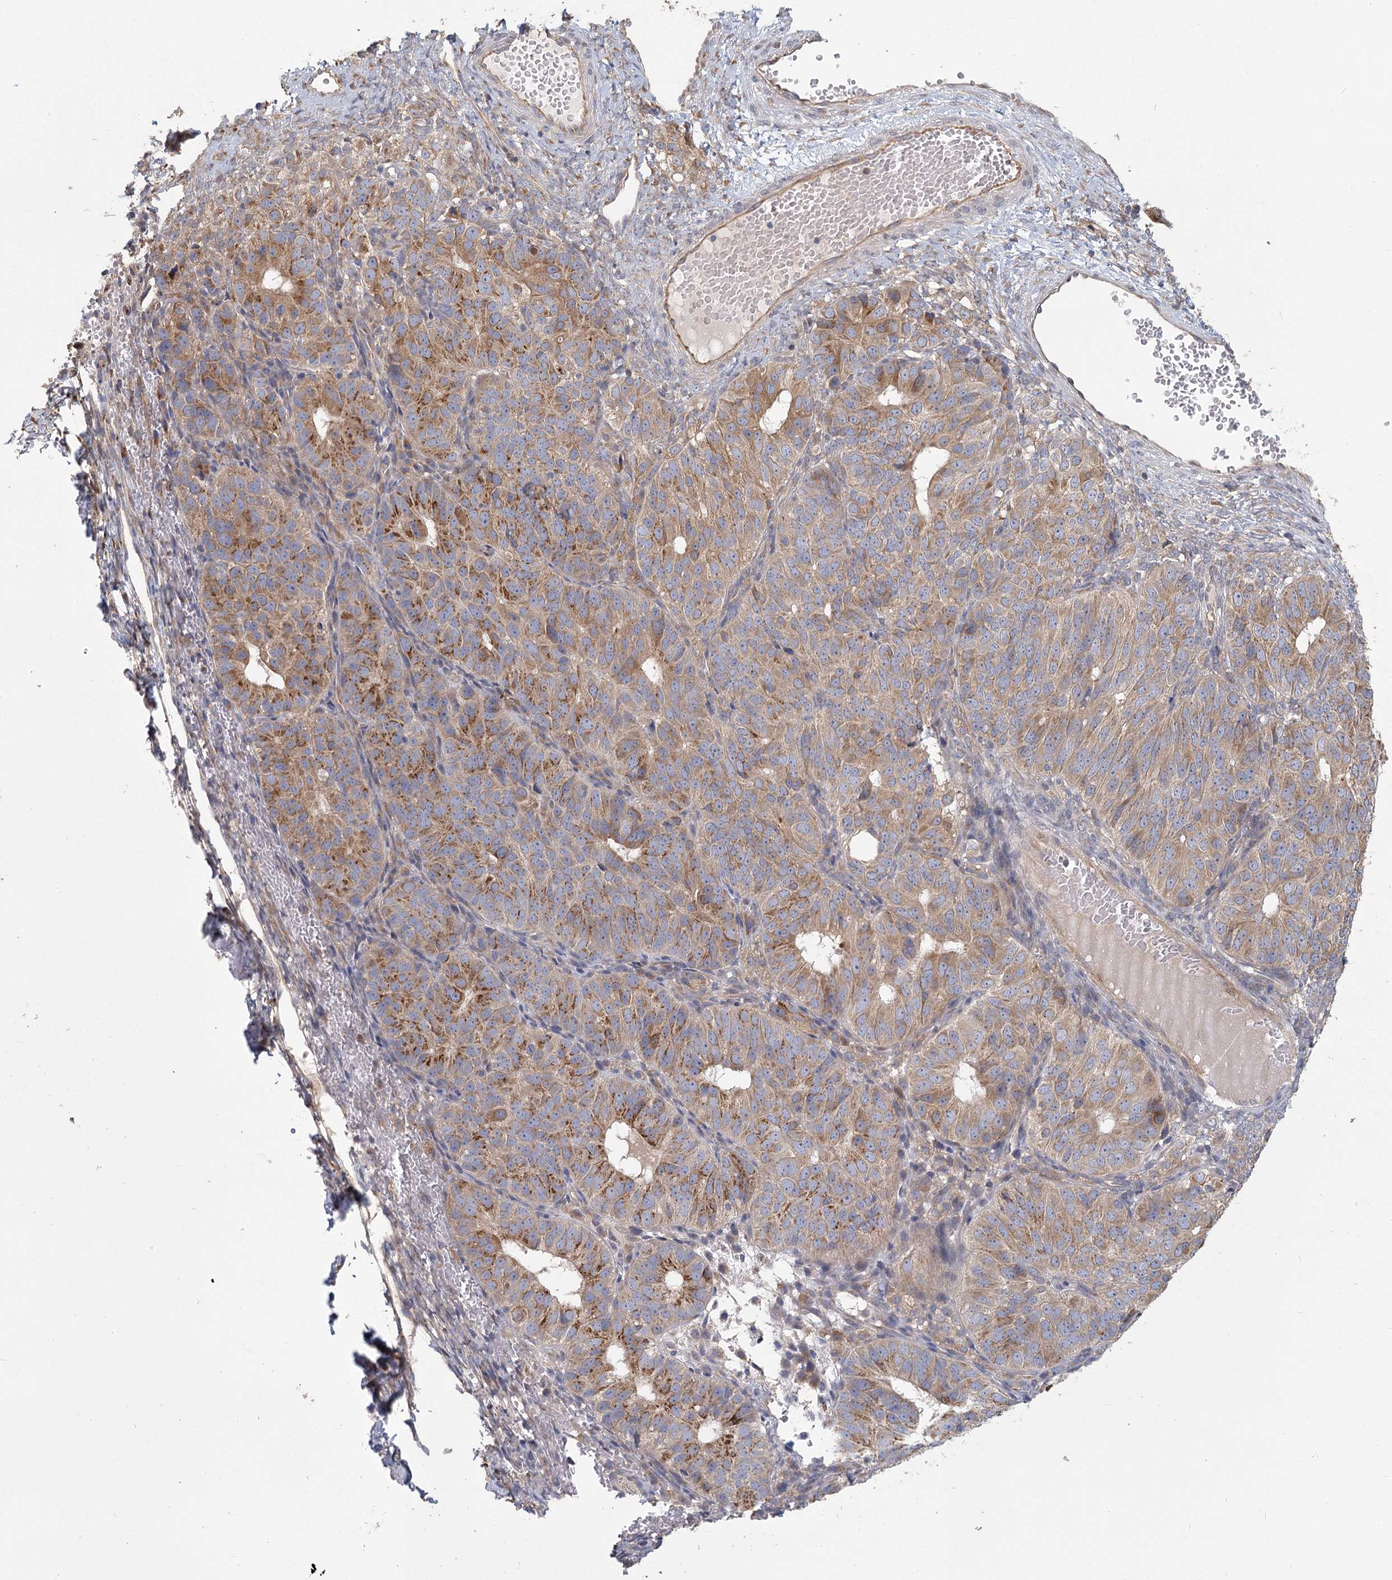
{"staining": {"intensity": "moderate", "quantity": ">75%", "location": "cytoplasmic/membranous"}, "tissue": "ovarian cancer", "cell_type": "Tumor cells", "image_type": "cancer", "snomed": [{"axis": "morphology", "description": "Carcinoma, endometroid"}, {"axis": "topography", "description": "Ovary"}], "caption": "Protein expression analysis of human ovarian cancer reveals moderate cytoplasmic/membranous expression in about >75% of tumor cells.", "gene": "CNTLN", "patient": {"sex": "female", "age": 51}}